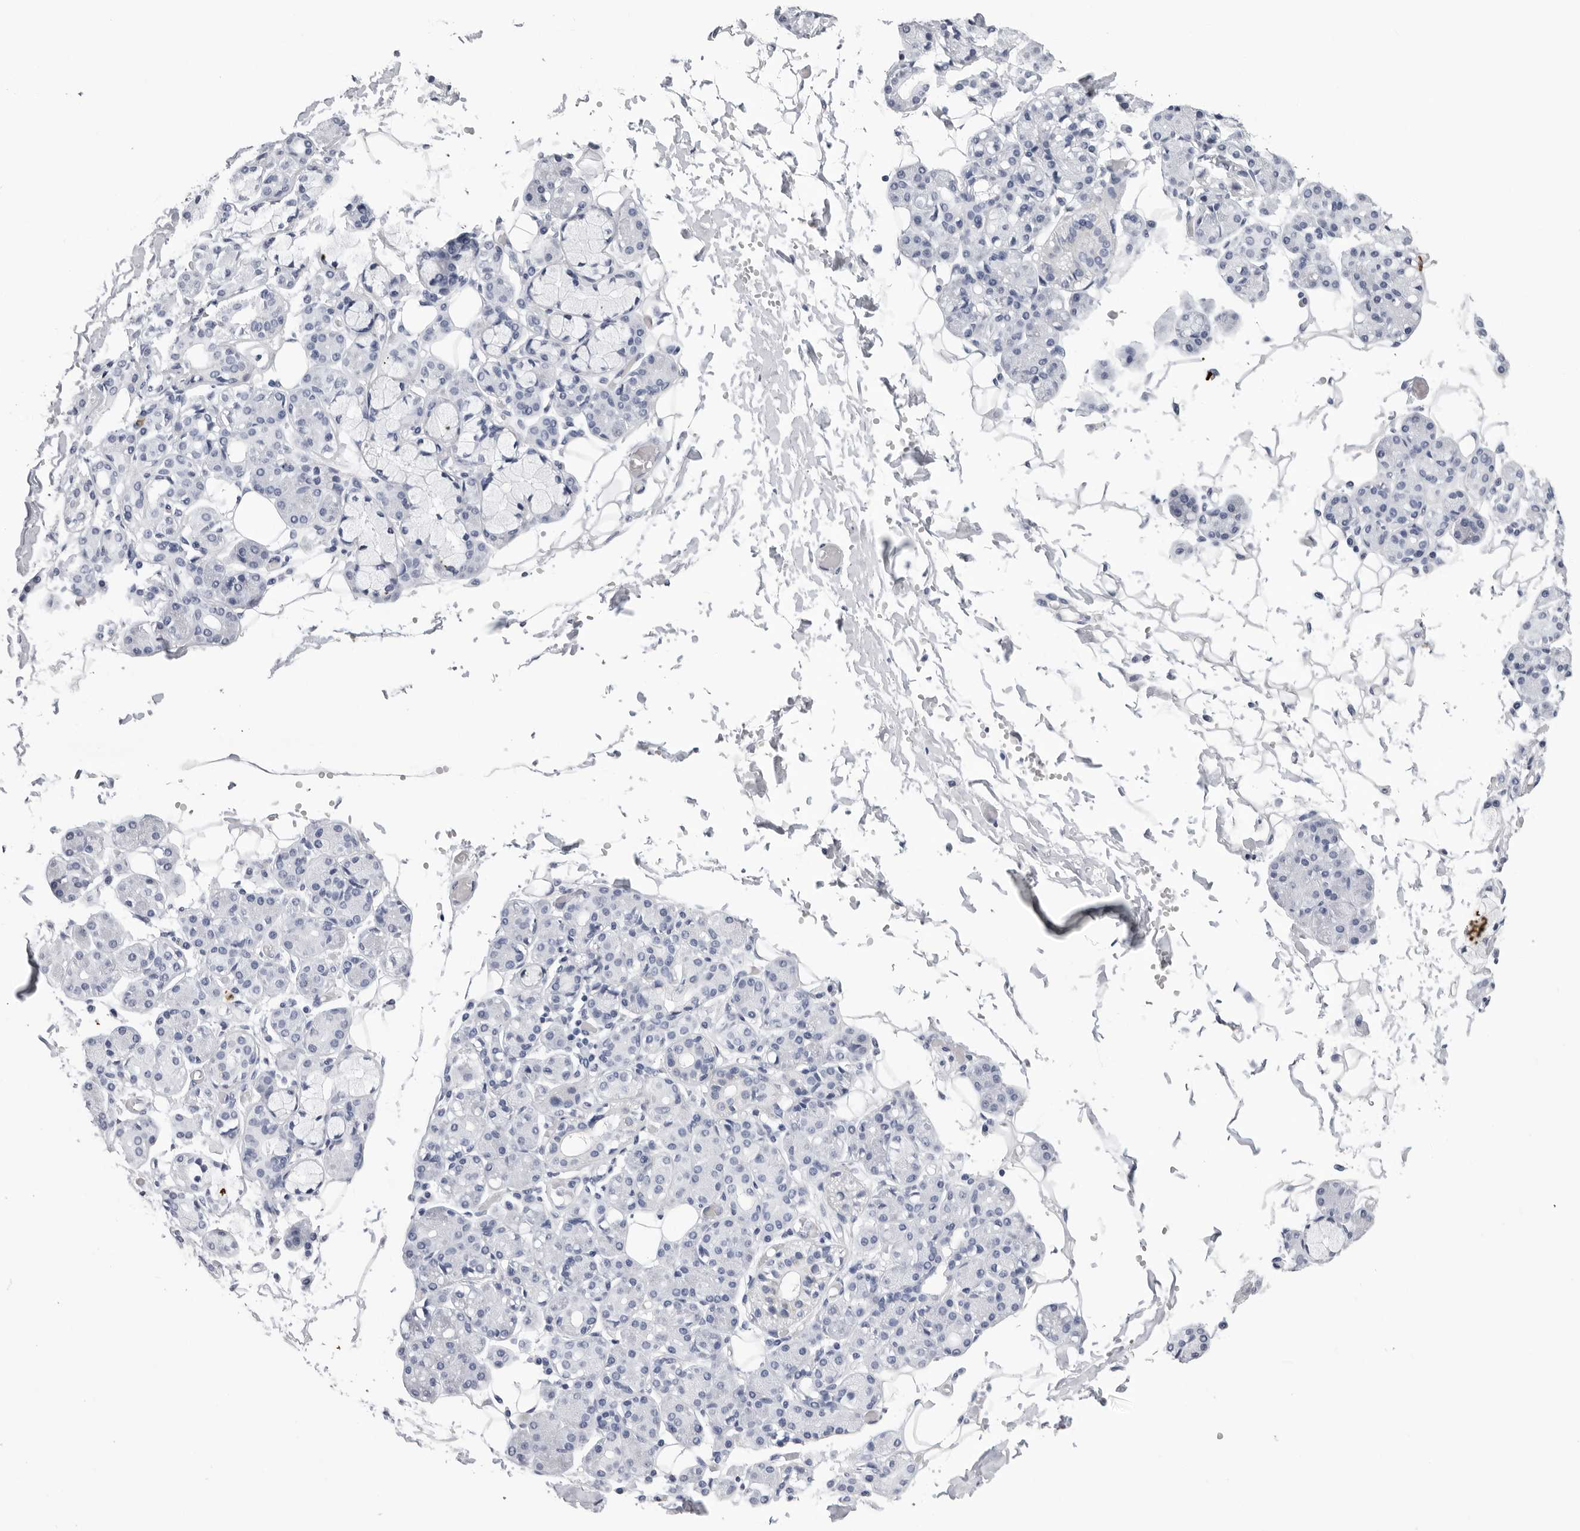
{"staining": {"intensity": "negative", "quantity": "none", "location": "none"}, "tissue": "salivary gland", "cell_type": "Glandular cells", "image_type": "normal", "snomed": [{"axis": "morphology", "description": "Normal tissue, NOS"}, {"axis": "topography", "description": "Salivary gland"}], "caption": "IHC histopathology image of benign salivary gland: salivary gland stained with DAB (3,3'-diaminobenzidine) shows no significant protein positivity in glandular cells.", "gene": "ZNF502", "patient": {"sex": "male", "age": 63}}